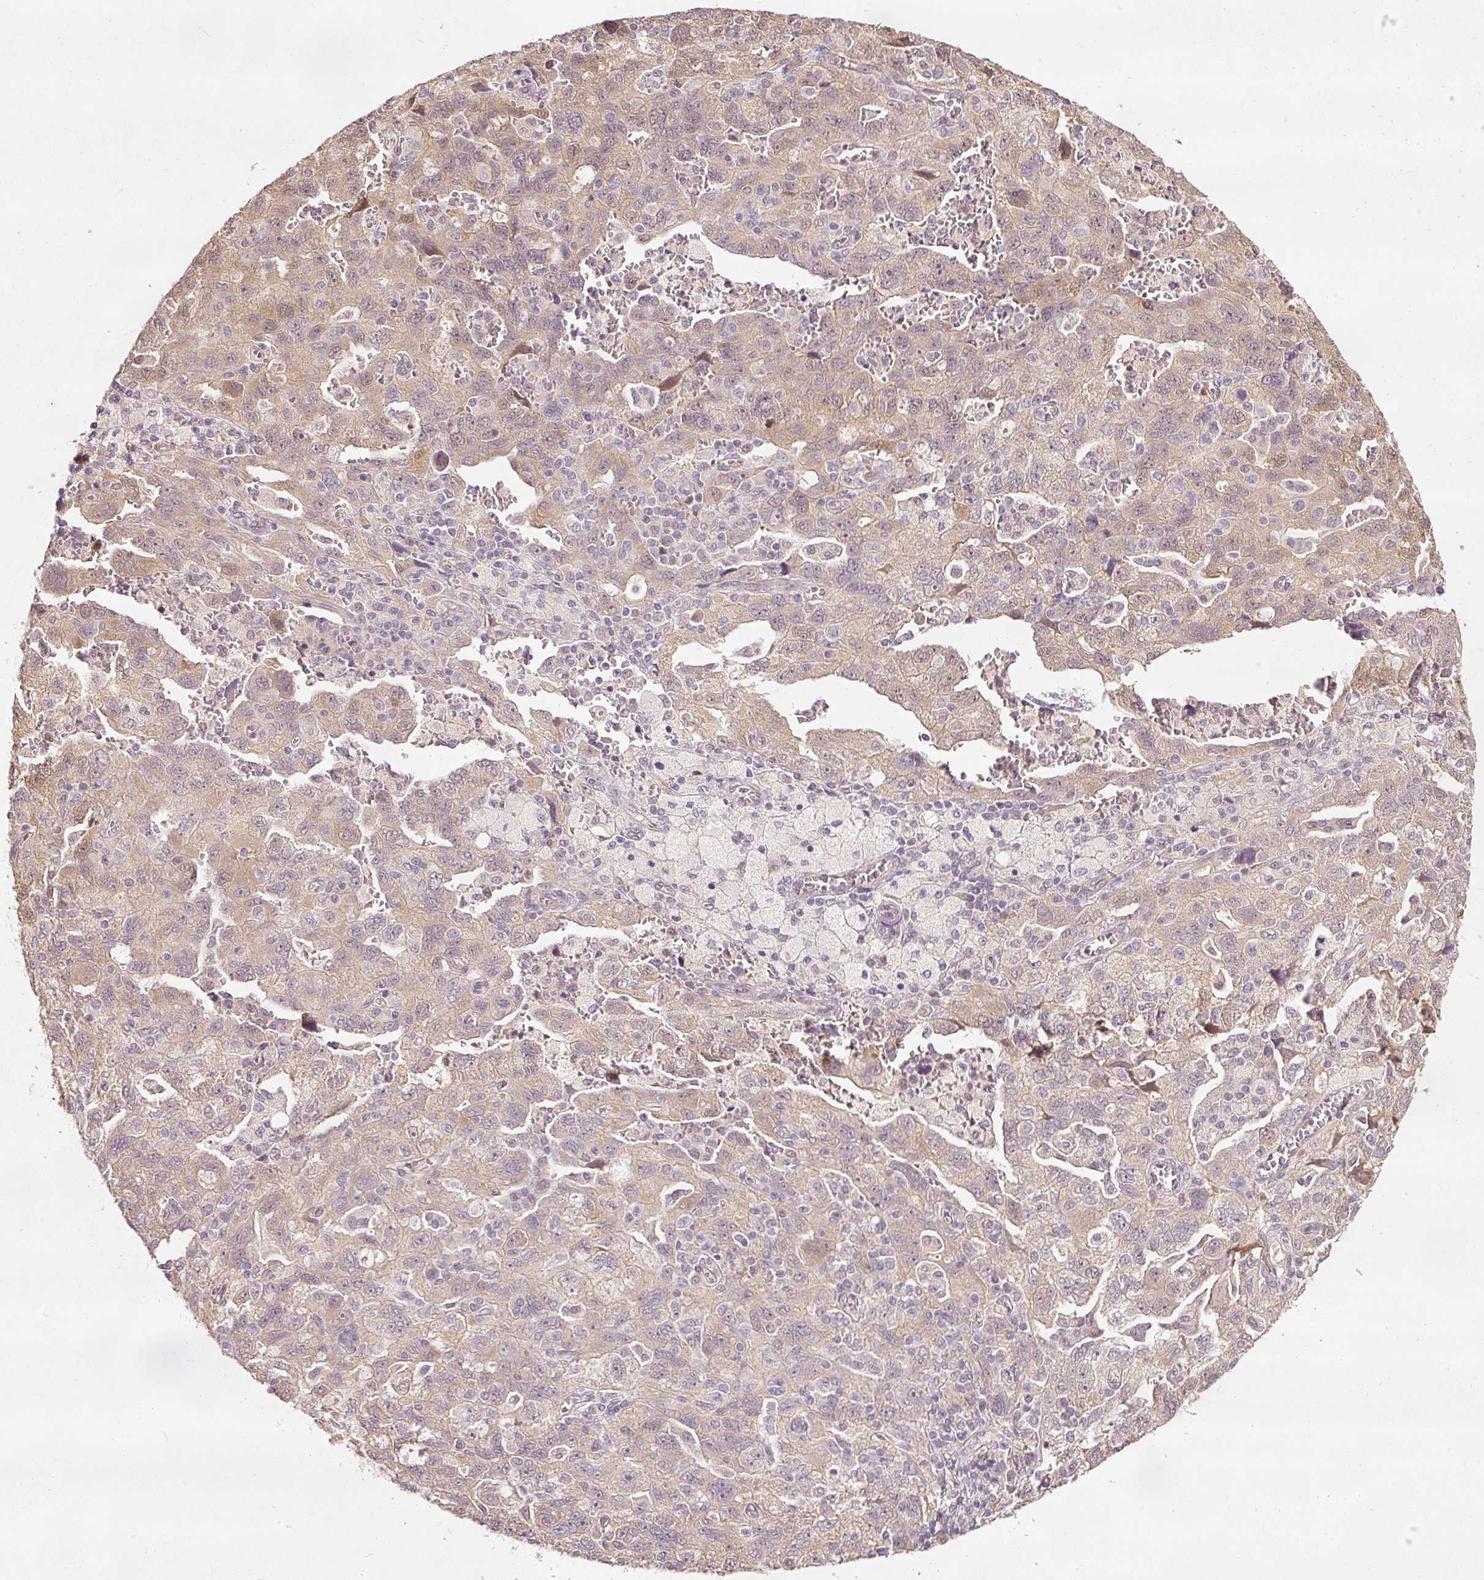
{"staining": {"intensity": "weak", "quantity": ">75%", "location": "cytoplasmic/membranous"}, "tissue": "ovarian cancer", "cell_type": "Tumor cells", "image_type": "cancer", "snomed": [{"axis": "morphology", "description": "Carcinoma, NOS"}, {"axis": "morphology", "description": "Cystadenocarcinoma, serous, NOS"}, {"axis": "topography", "description": "Ovary"}], "caption": "DAB immunohistochemical staining of ovarian serous cystadenocarcinoma displays weak cytoplasmic/membranous protein expression in about >75% of tumor cells.", "gene": "RGL2", "patient": {"sex": "female", "age": 69}}